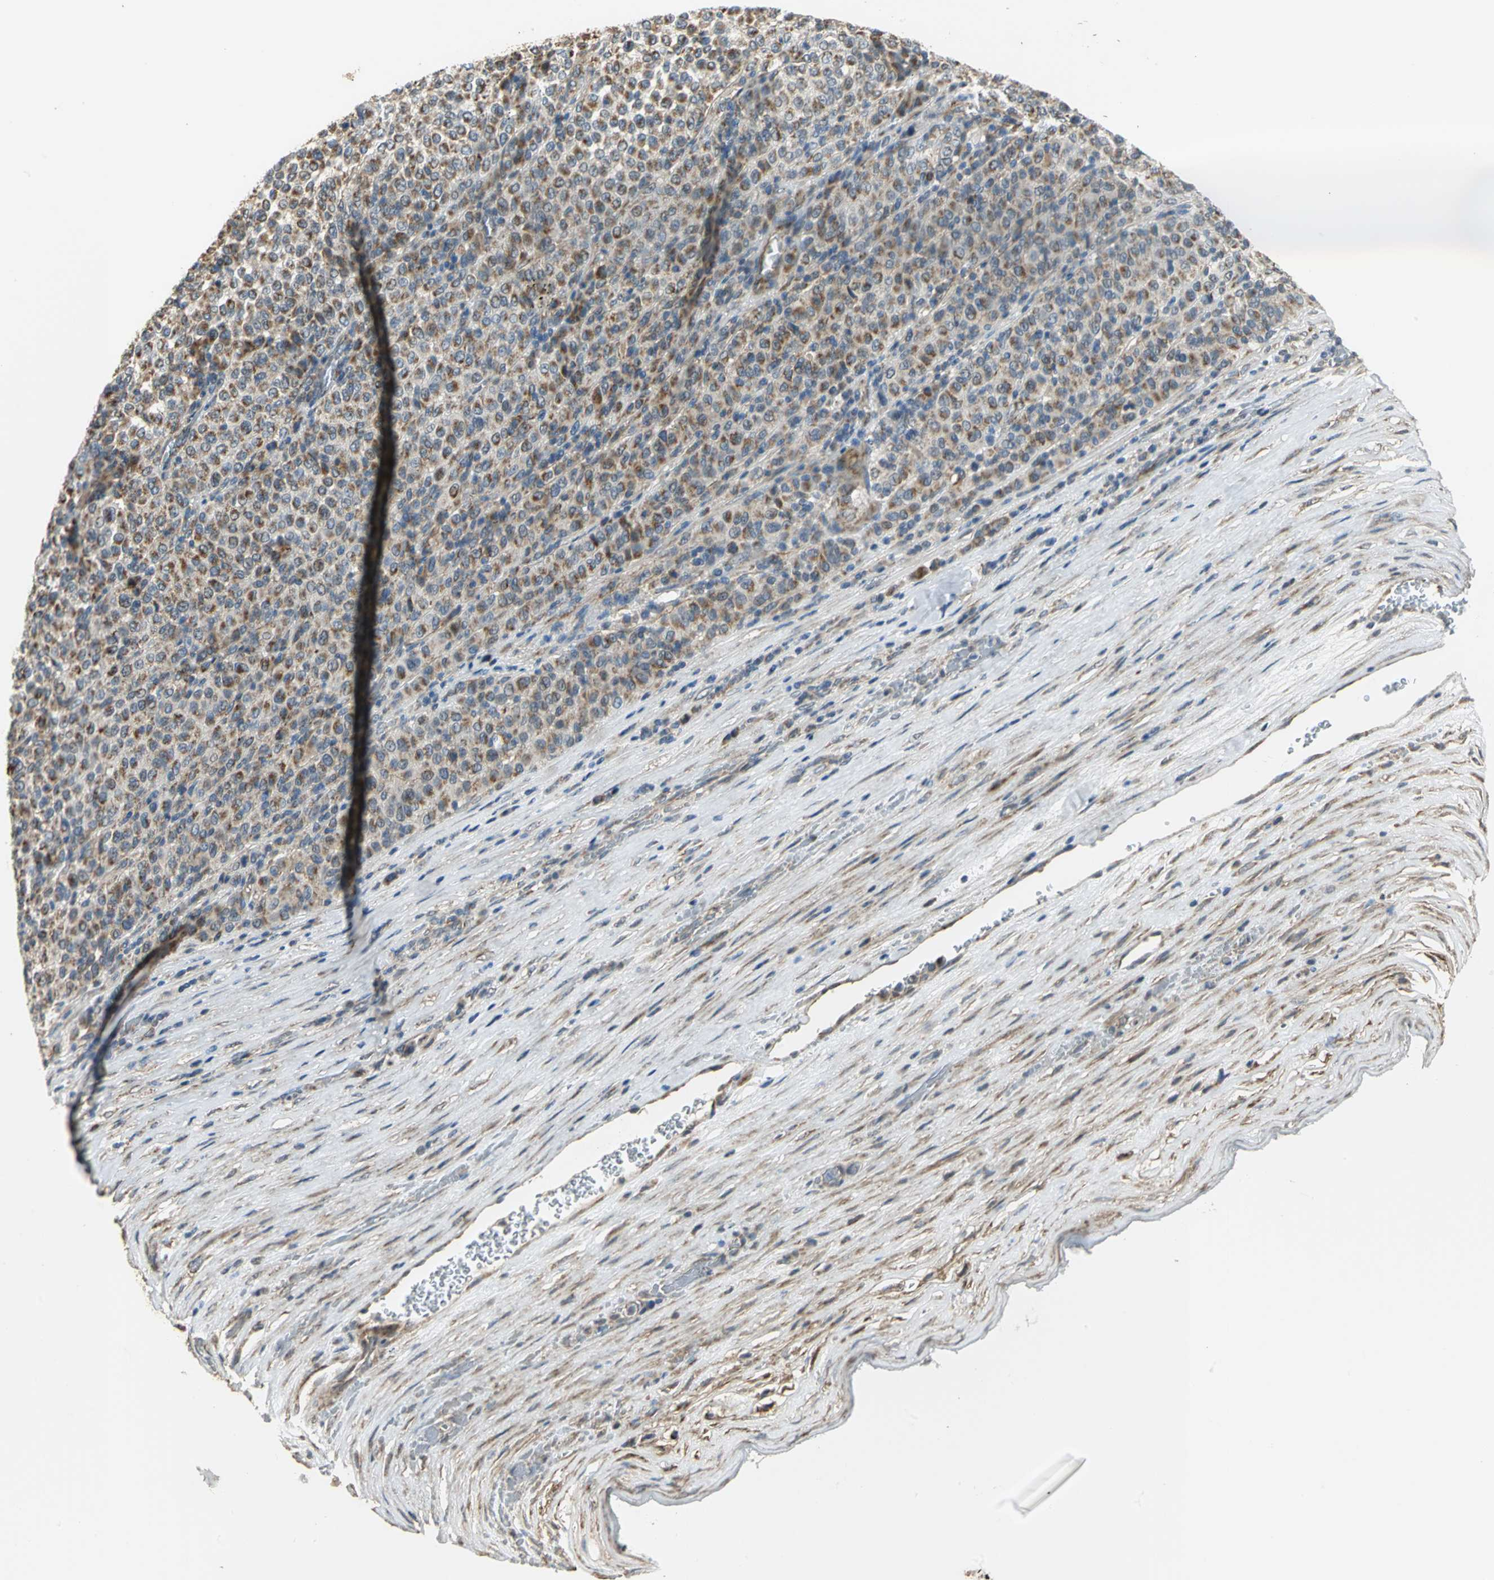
{"staining": {"intensity": "moderate", "quantity": ">75%", "location": "cytoplasmic/membranous"}, "tissue": "melanoma", "cell_type": "Tumor cells", "image_type": "cancer", "snomed": [{"axis": "morphology", "description": "Malignant melanoma, Metastatic site"}, {"axis": "topography", "description": "Pancreas"}], "caption": "High-magnification brightfield microscopy of melanoma stained with DAB (3,3'-diaminobenzidine) (brown) and counterstained with hematoxylin (blue). tumor cells exhibit moderate cytoplasmic/membranous expression is appreciated in about>75% of cells.", "gene": "NDUFB5", "patient": {"sex": "female", "age": 30}}